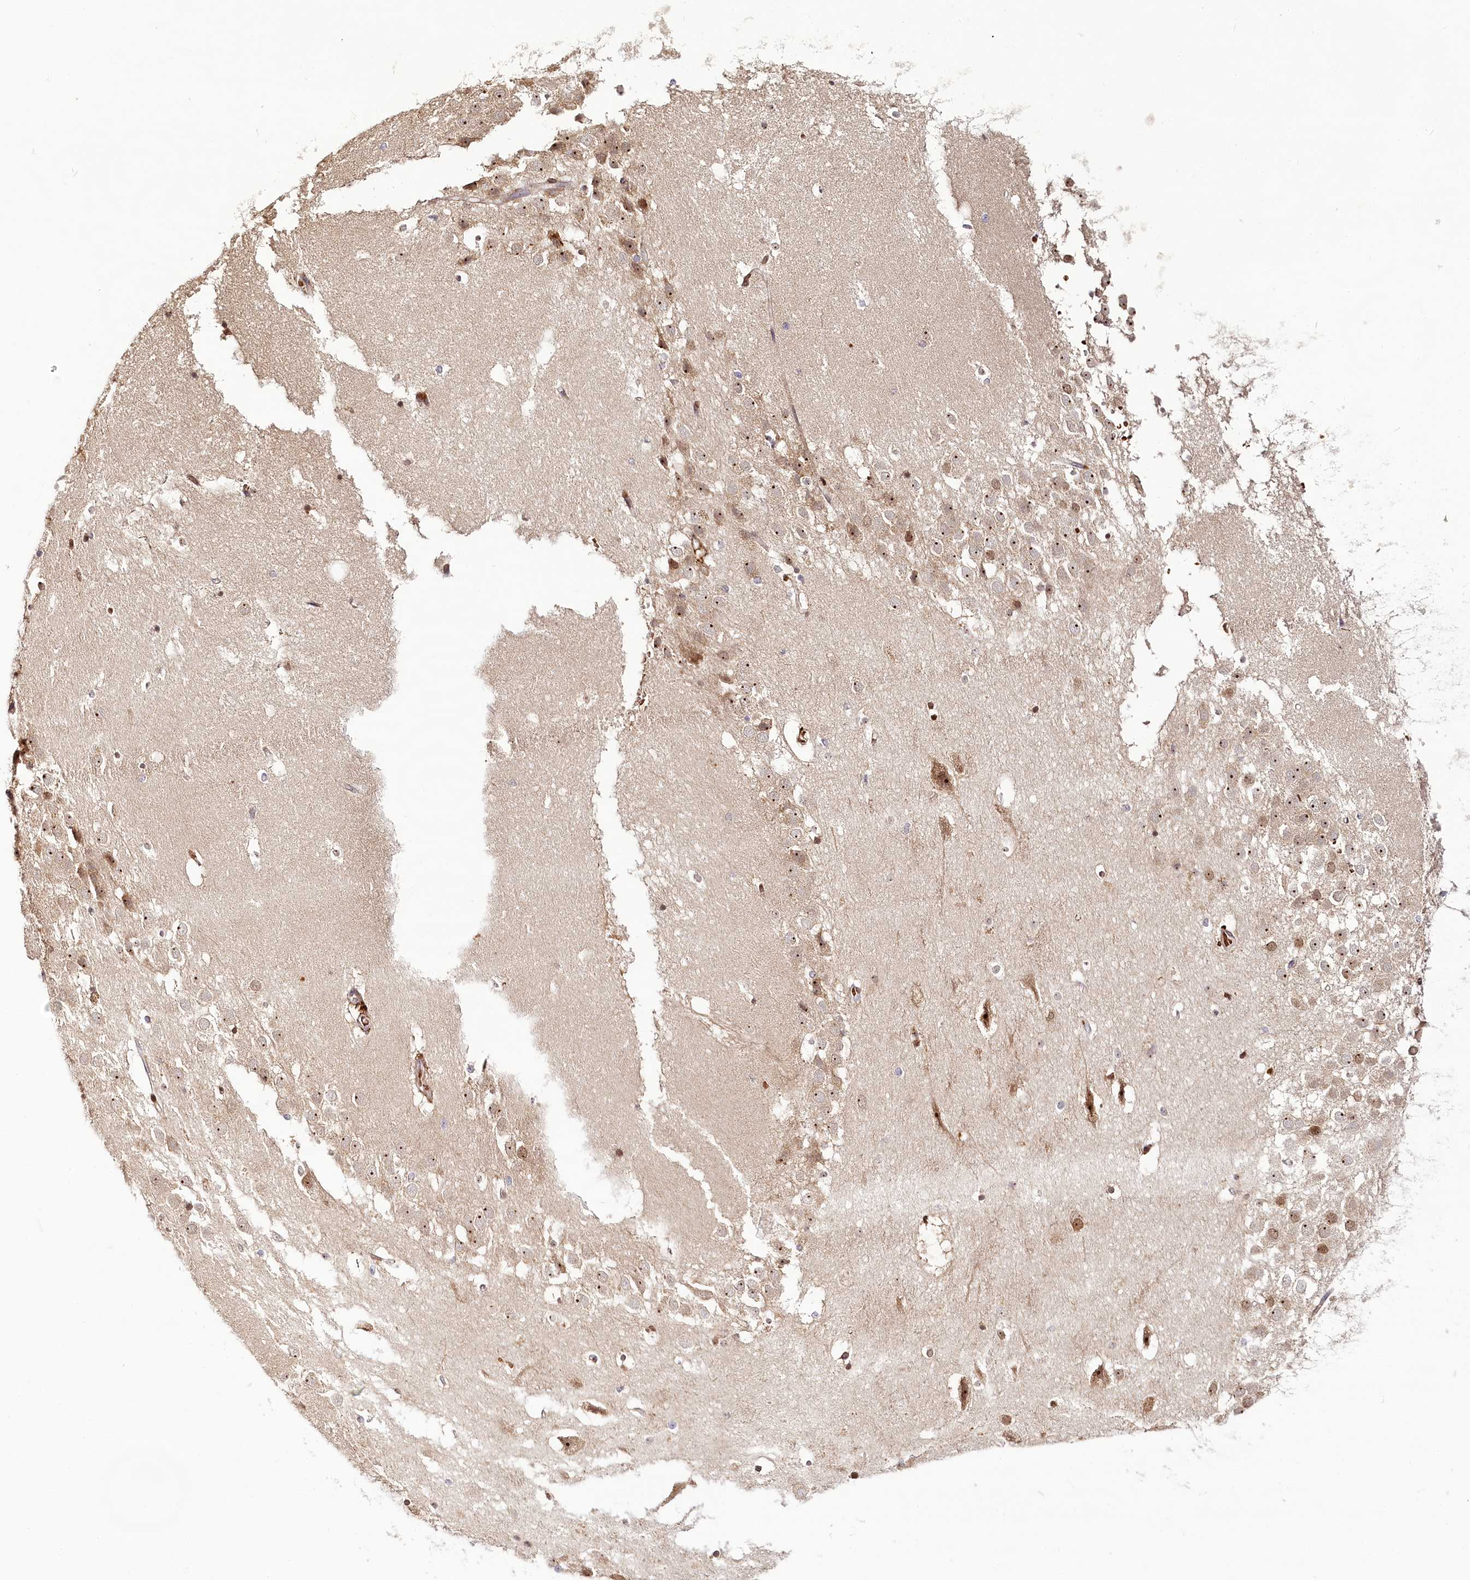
{"staining": {"intensity": "moderate", "quantity": "25%-75%", "location": "nuclear"}, "tissue": "hippocampus", "cell_type": "Glial cells", "image_type": "normal", "snomed": [{"axis": "morphology", "description": "Normal tissue, NOS"}, {"axis": "topography", "description": "Hippocampus"}], "caption": "Protein expression analysis of normal human hippocampus reveals moderate nuclear expression in approximately 25%-75% of glial cells.", "gene": "WDR36", "patient": {"sex": "female", "age": 52}}